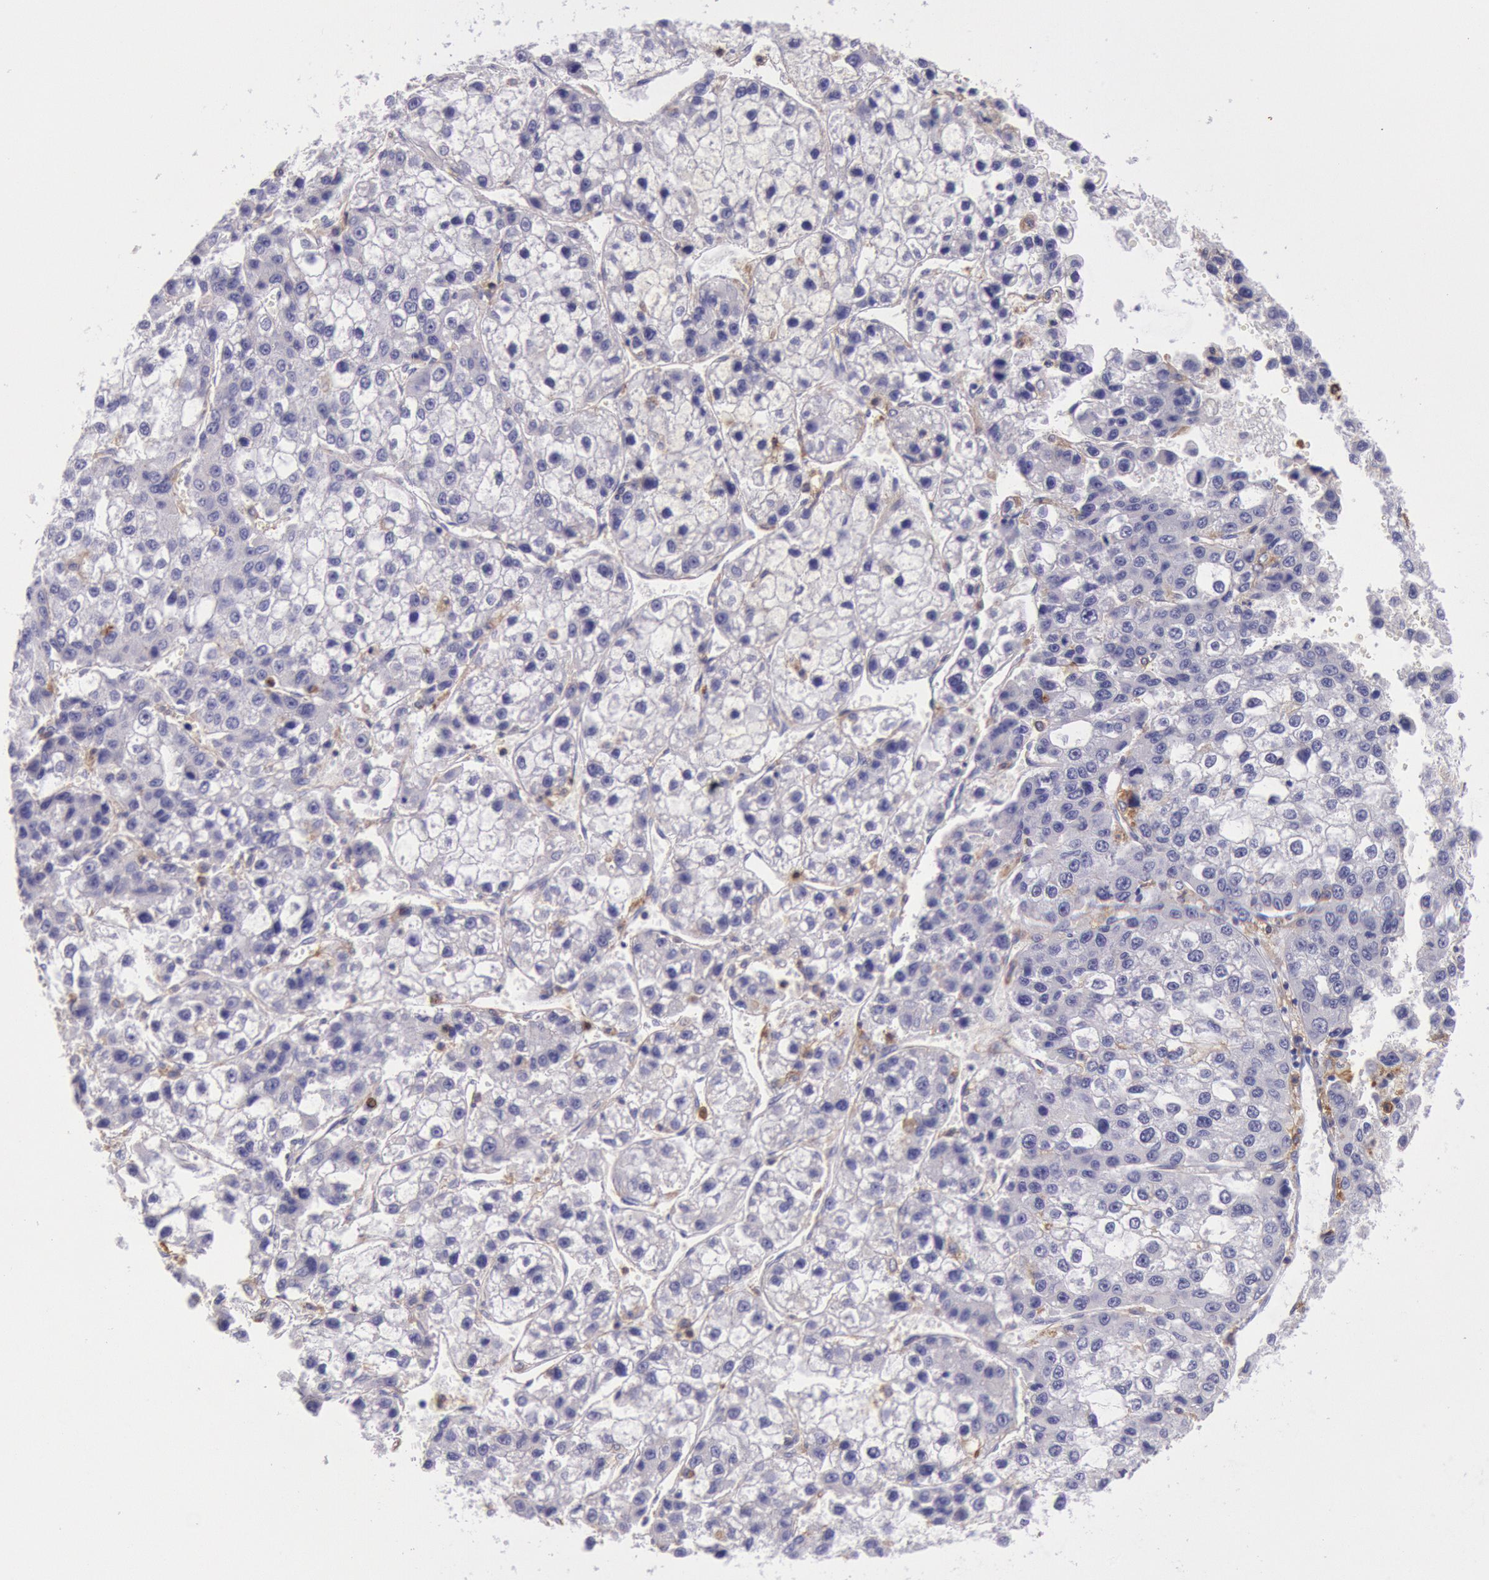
{"staining": {"intensity": "negative", "quantity": "none", "location": "none"}, "tissue": "liver cancer", "cell_type": "Tumor cells", "image_type": "cancer", "snomed": [{"axis": "morphology", "description": "Carcinoma, Hepatocellular, NOS"}, {"axis": "topography", "description": "Liver"}], "caption": "A histopathology image of human liver hepatocellular carcinoma is negative for staining in tumor cells. Brightfield microscopy of immunohistochemistry stained with DAB (brown) and hematoxylin (blue), captured at high magnification.", "gene": "LYN", "patient": {"sex": "female", "age": 66}}